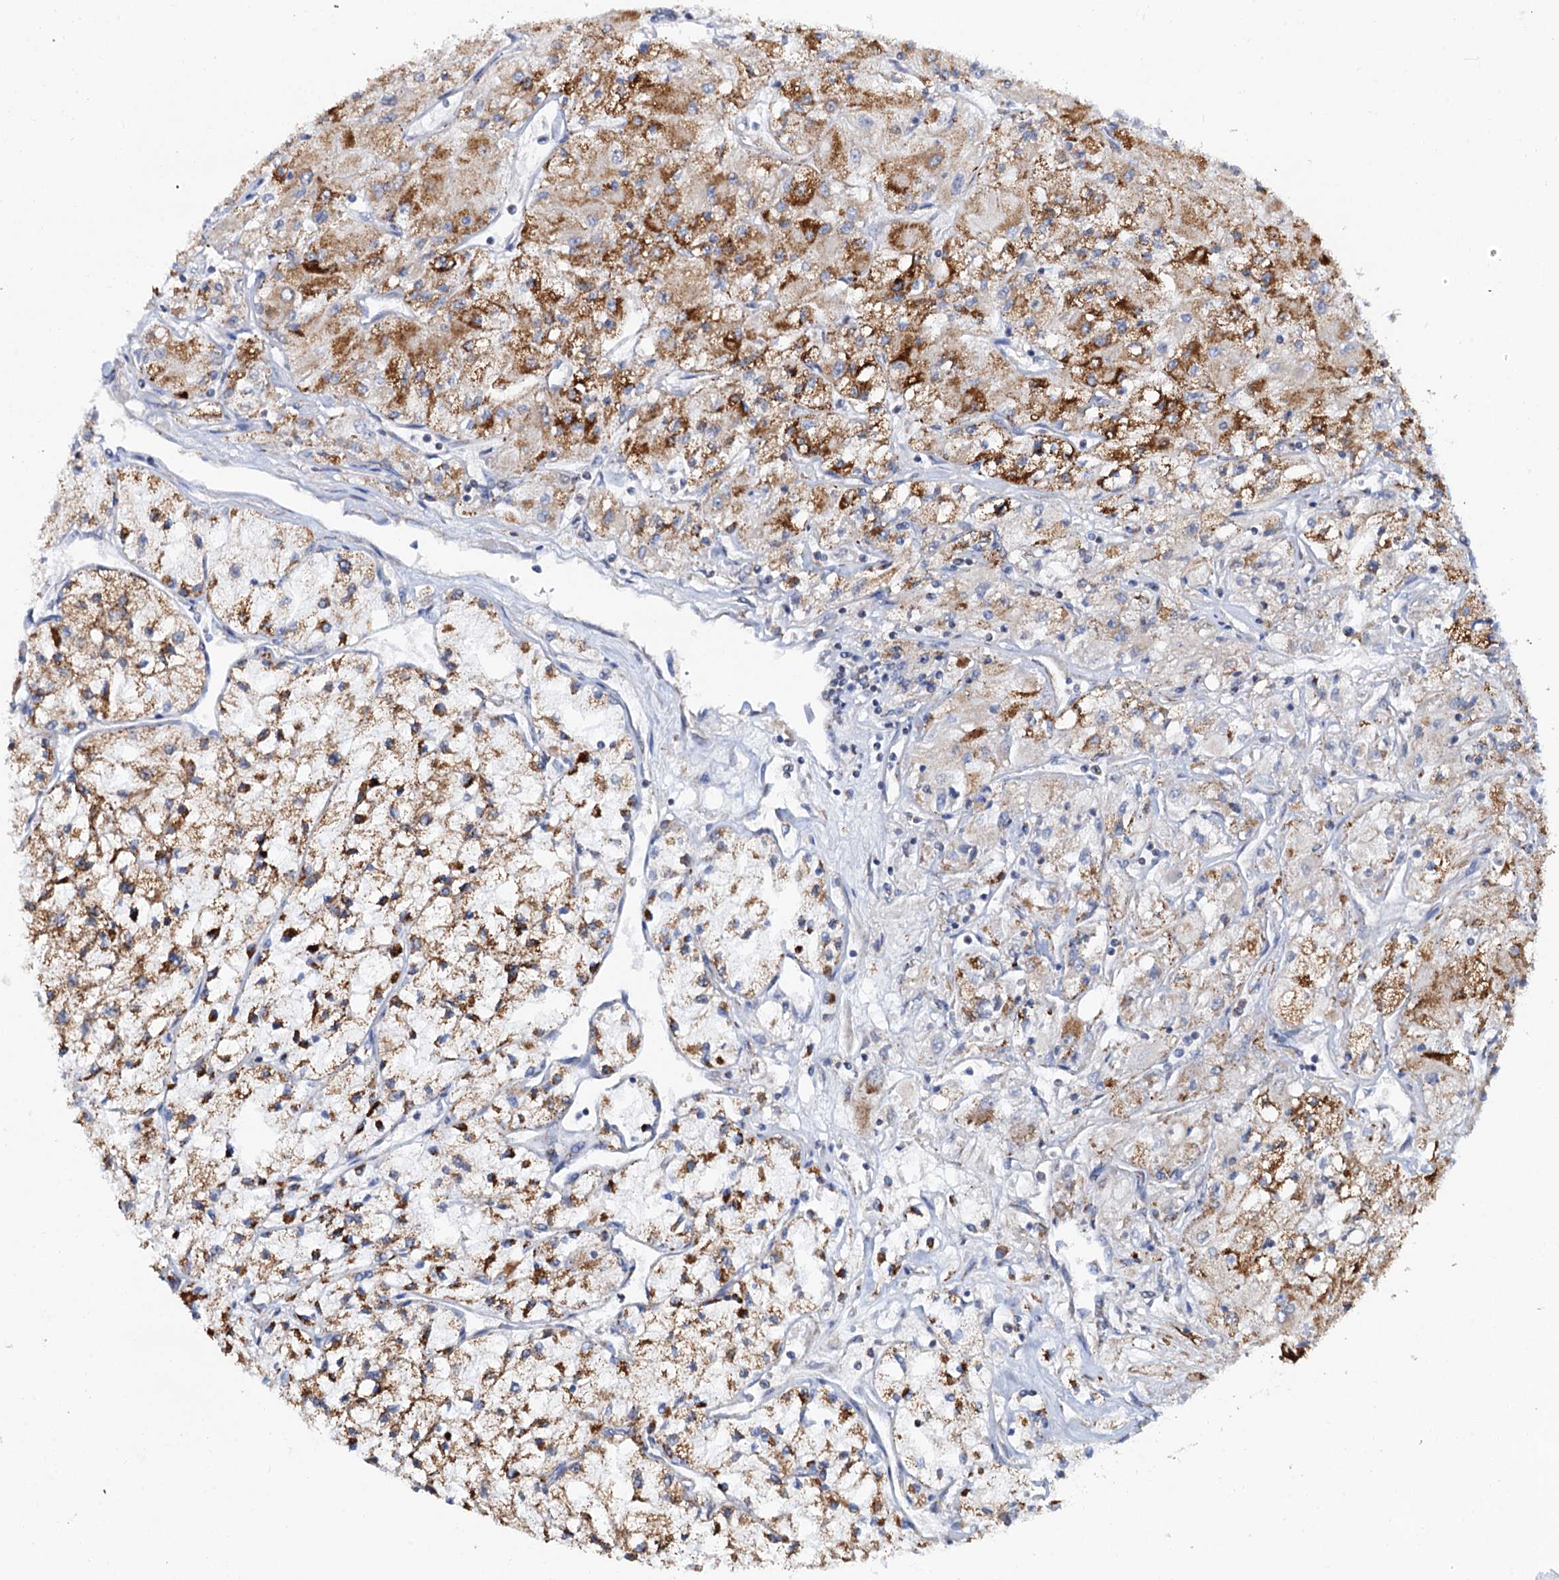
{"staining": {"intensity": "strong", "quantity": ">75%", "location": "cytoplasmic/membranous"}, "tissue": "renal cancer", "cell_type": "Tumor cells", "image_type": "cancer", "snomed": [{"axis": "morphology", "description": "Adenocarcinoma, NOS"}, {"axis": "topography", "description": "Kidney"}], "caption": "A micrograph of adenocarcinoma (renal) stained for a protein shows strong cytoplasmic/membranous brown staining in tumor cells.", "gene": "C2CD3", "patient": {"sex": "male", "age": 80}}